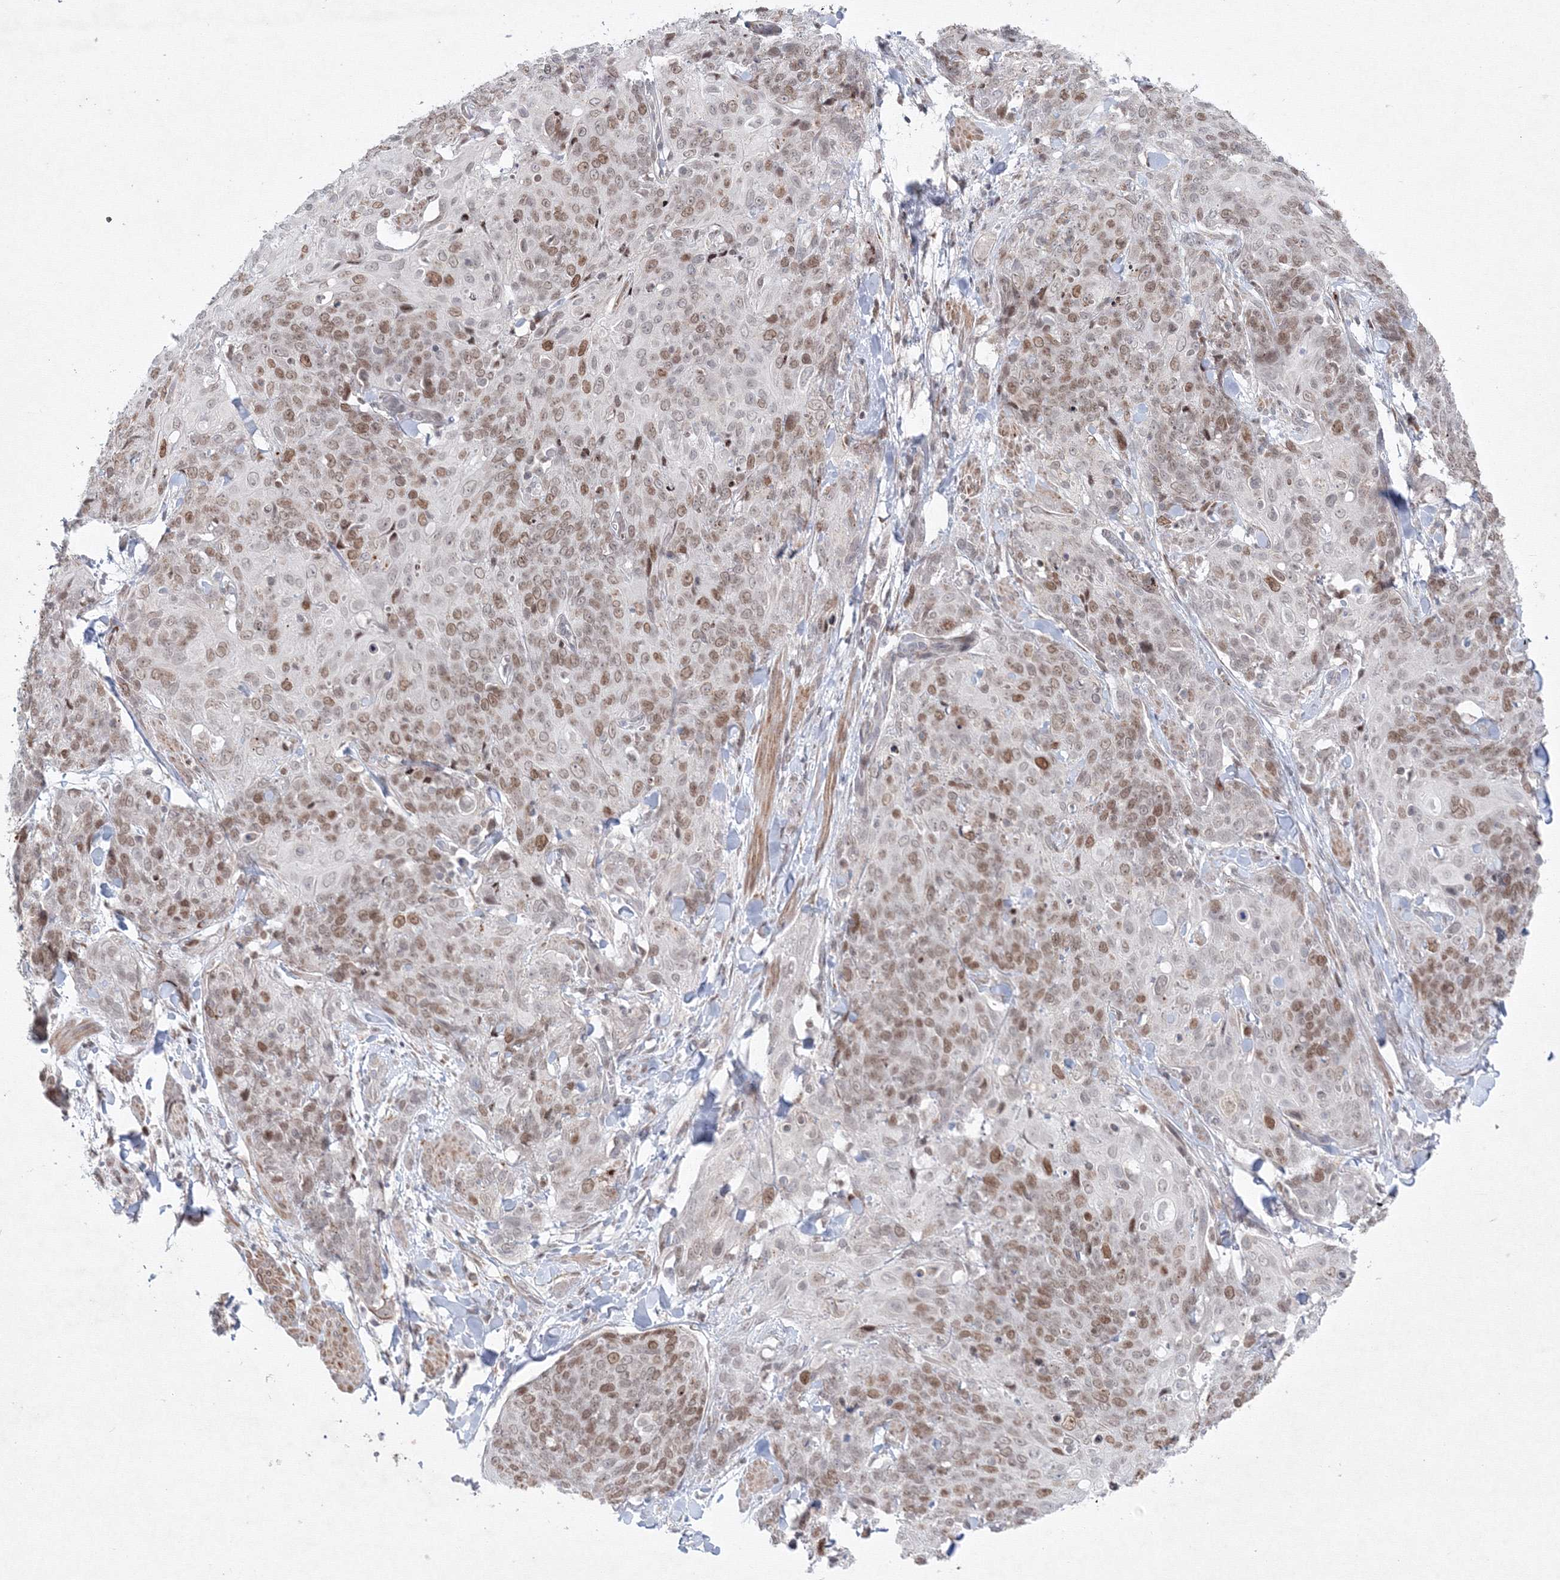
{"staining": {"intensity": "weak", "quantity": "25%-75%", "location": "nuclear"}, "tissue": "skin cancer", "cell_type": "Tumor cells", "image_type": "cancer", "snomed": [{"axis": "morphology", "description": "Squamous cell carcinoma, NOS"}, {"axis": "topography", "description": "Skin"}, {"axis": "topography", "description": "Vulva"}], "caption": "Tumor cells exhibit low levels of weak nuclear staining in approximately 25%-75% of cells in human skin cancer.", "gene": "KIF4A", "patient": {"sex": "female", "age": 85}}